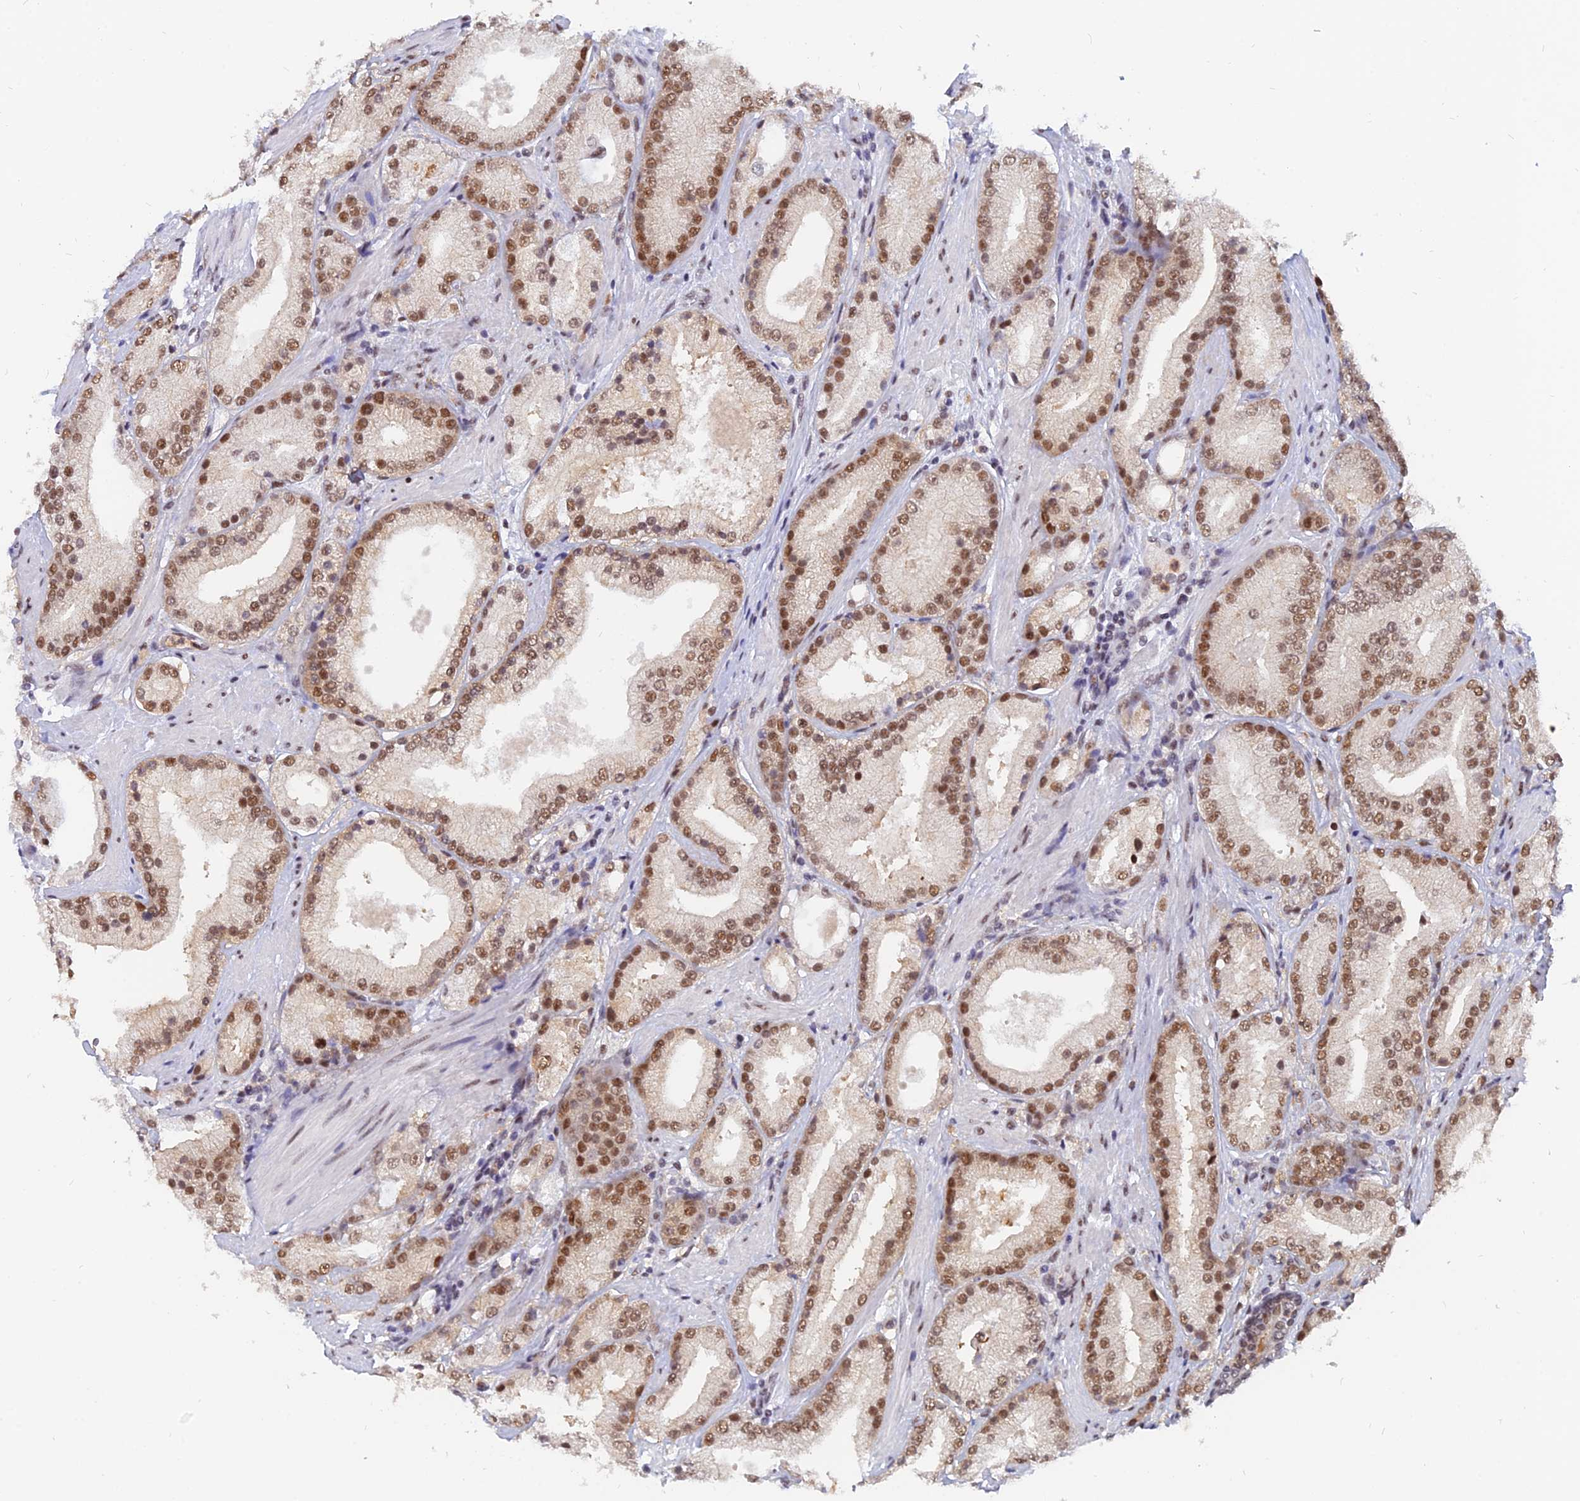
{"staining": {"intensity": "moderate", "quantity": ">75%", "location": "nuclear"}, "tissue": "prostate cancer", "cell_type": "Tumor cells", "image_type": "cancer", "snomed": [{"axis": "morphology", "description": "Adenocarcinoma, Low grade"}, {"axis": "topography", "description": "Prostate"}], "caption": "Immunohistochemistry staining of prostate cancer, which demonstrates medium levels of moderate nuclear staining in approximately >75% of tumor cells indicating moderate nuclear protein positivity. The staining was performed using DAB (brown) for protein detection and nuclei were counterstained in hematoxylin (blue).", "gene": "DPY30", "patient": {"sex": "male", "age": 67}}